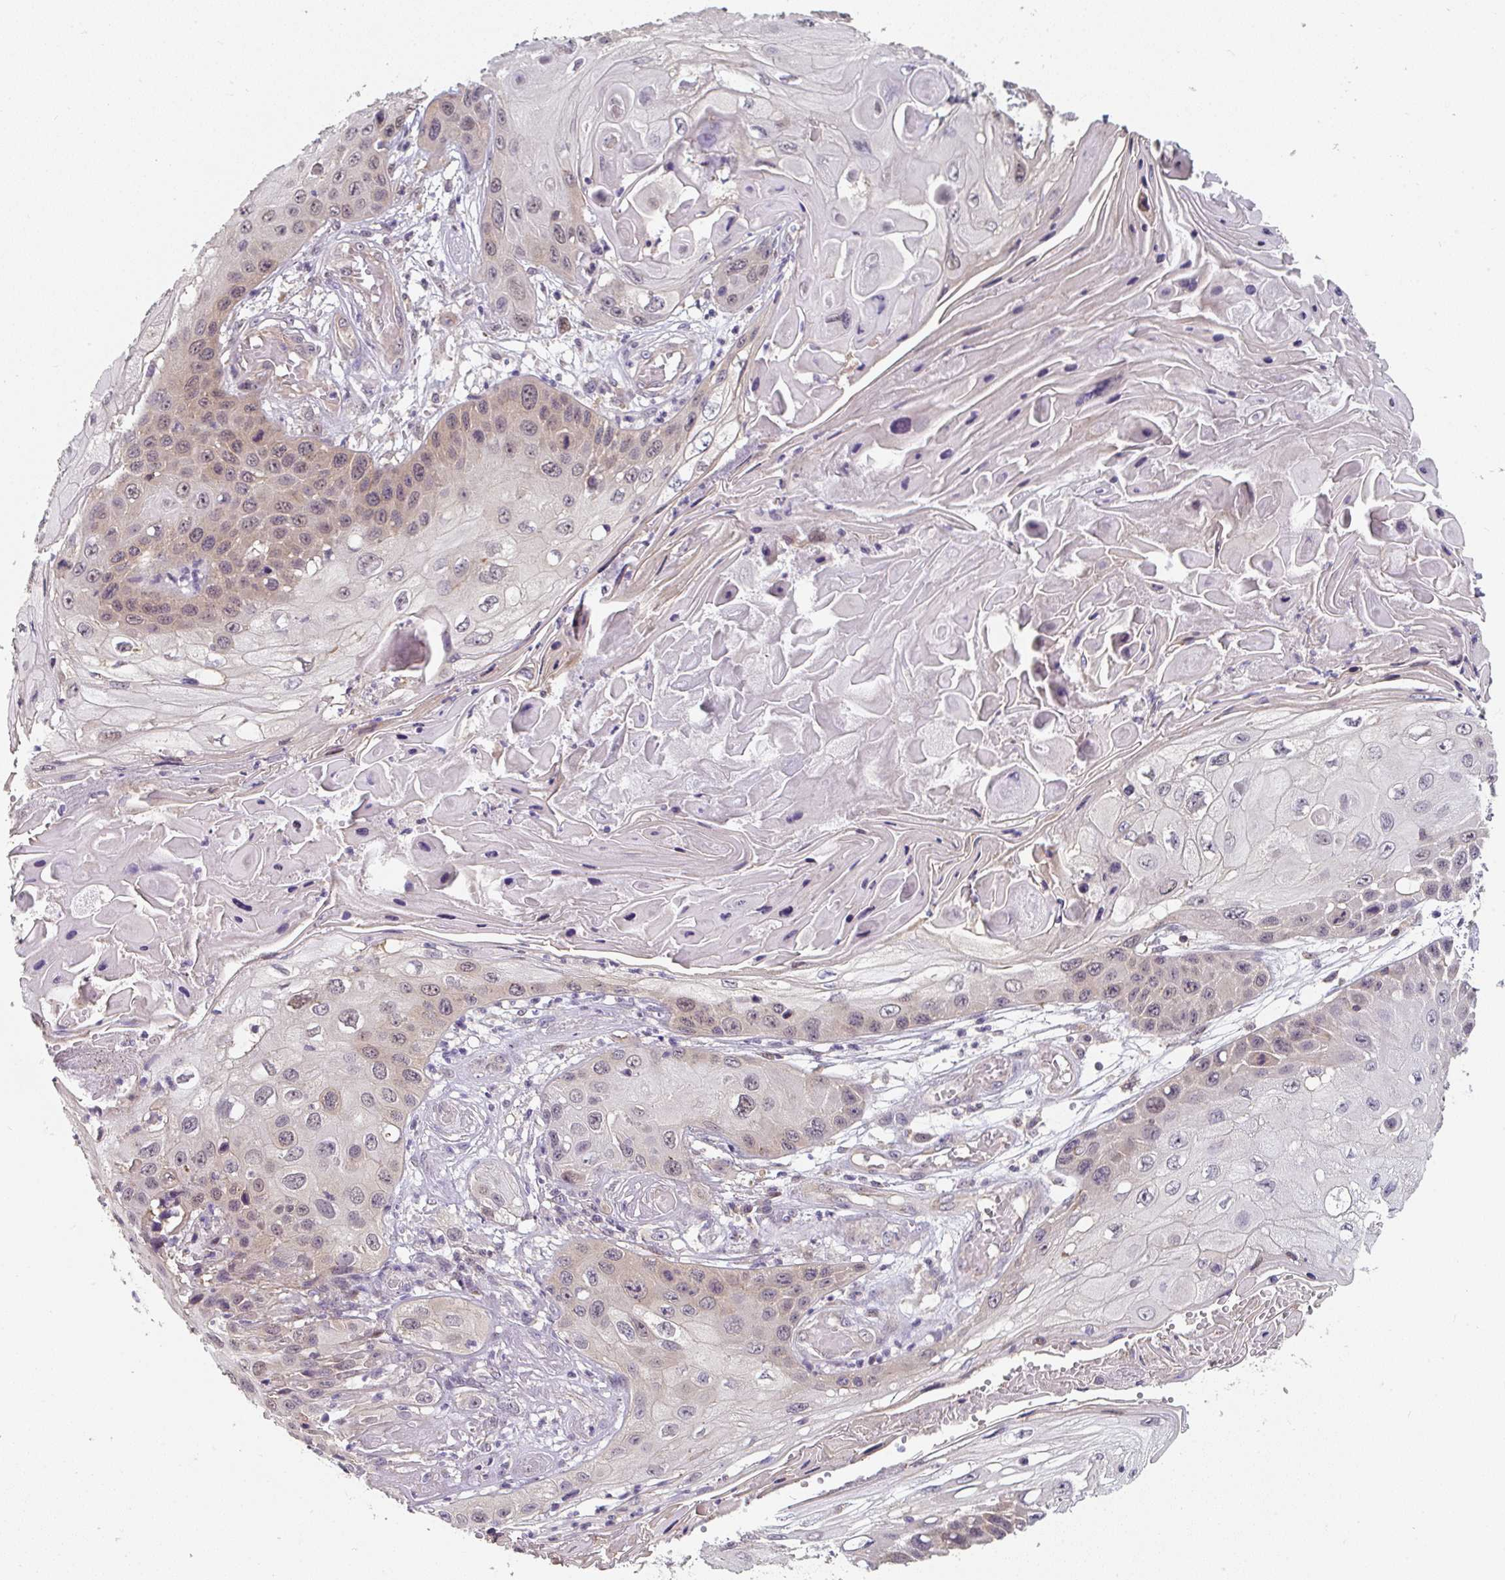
{"staining": {"intensity": "weak", "quantity": "<25%", "location": "cytoplasmic/membranous,nuclear"}, "tissue": "skin cancer", "cell_type": "Tumor cells", "image_type": "cancer", "snomed": [{"axis": "morphology", "description": "Squamous cell carcinoma, NOS"}, {"axis": "topography", "description": "Skin"}, {"axis": "topography", "description": "Vulva"}], "caption": "IHC micrograph of neoplastic tissue: squamous cell carcinoma (skin) stained with DAB demonstrates no significant protein positivity in tumor cells.", "gene": "RANGRF", "patient": {"sex": "female", "age": 44}}